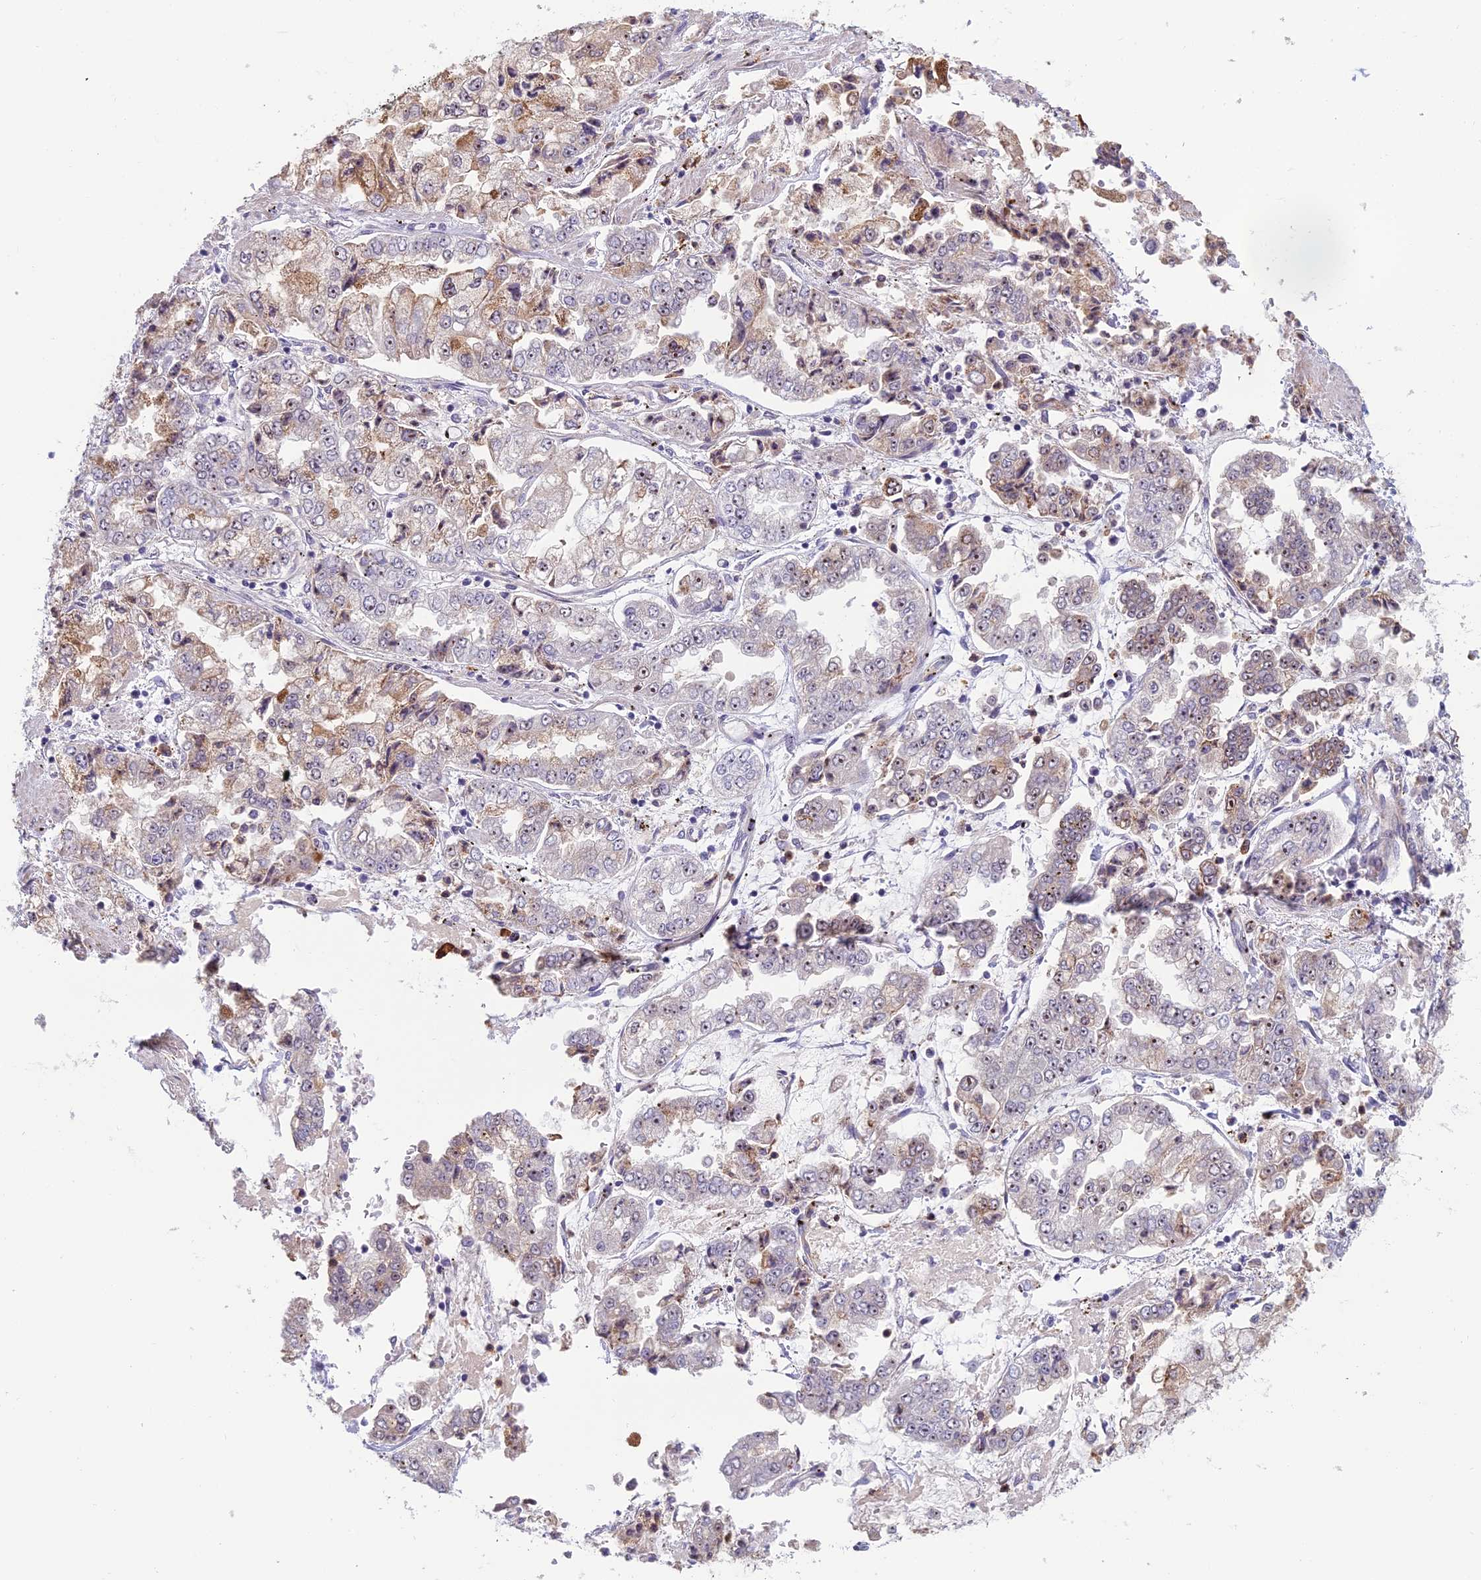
{"staining": {"intensity": "moderate", "quantity": "25%-75%", "location": "cytoplasmic/membranous,nuclear"}, "tissue": "stomach cancer", "cell_type": "Tumor cells", "image_type": "cancer", "snomed": [{"axis": "morphology", "description": "Adenocarcinoma, NOS"}, {"axis": "topography", "description": "Stomach"}], "caption": "Stomach cancer stained for a protein (brown) reveals moderate cytoplasmic/membranous and nuclear positive staining in about 25%-75% of tumor cells.", "gene": "NOC2L", "patient": {"sex": "male", "age": 76}}